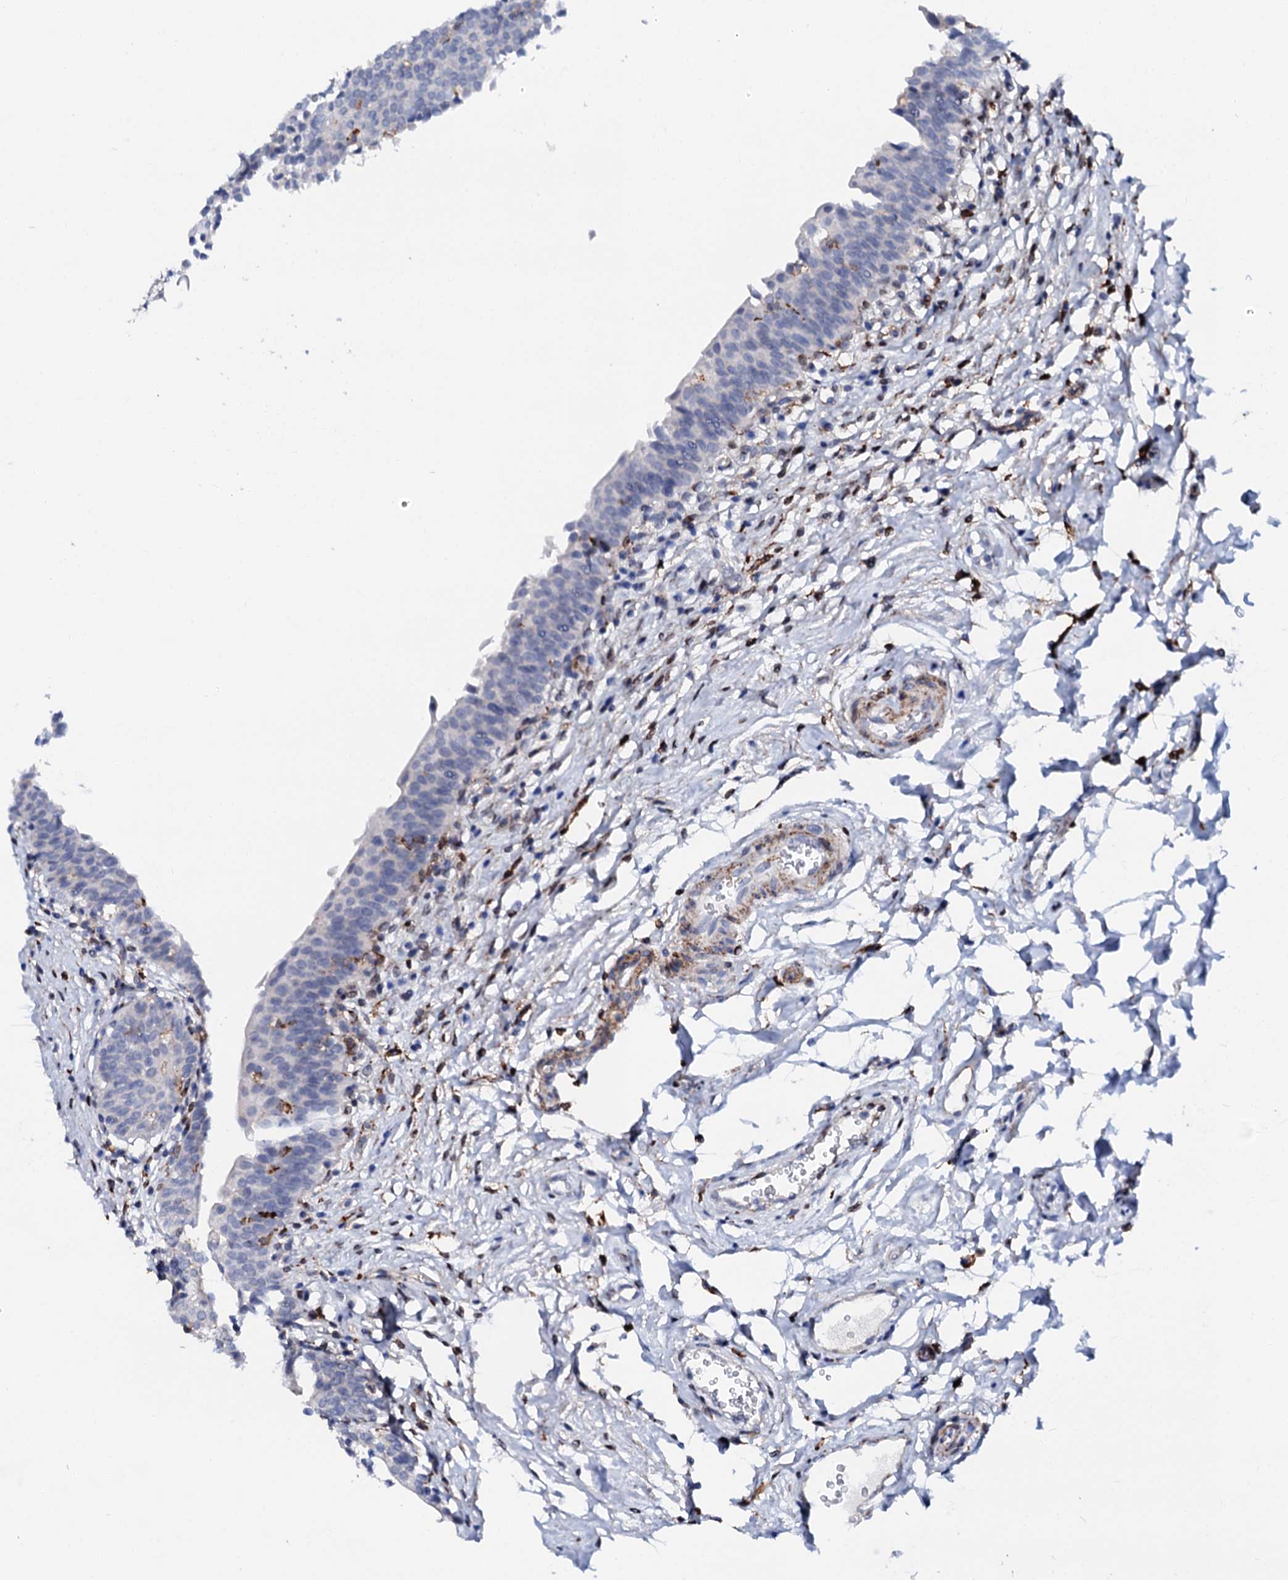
{"staining": {"intensity": "negative", "quantity": "none", "location": "none"}, "tissue": "urinary bladder", "cell_type": "Urothelial cells", "image_type": "normal", "snomed": [{"axis": "morphology", "description": "Normal tissue, NOS"}, {"axis": "topography", "description": "Urinary bladder"}], "caption": "This is an immunohistochemistry (IHC) micrograph of unremarkable human urinary bladder. There is no positivity in urothelial cells.", "gene": "MED13L", "patient": {"sex": "male", "age": 83}}